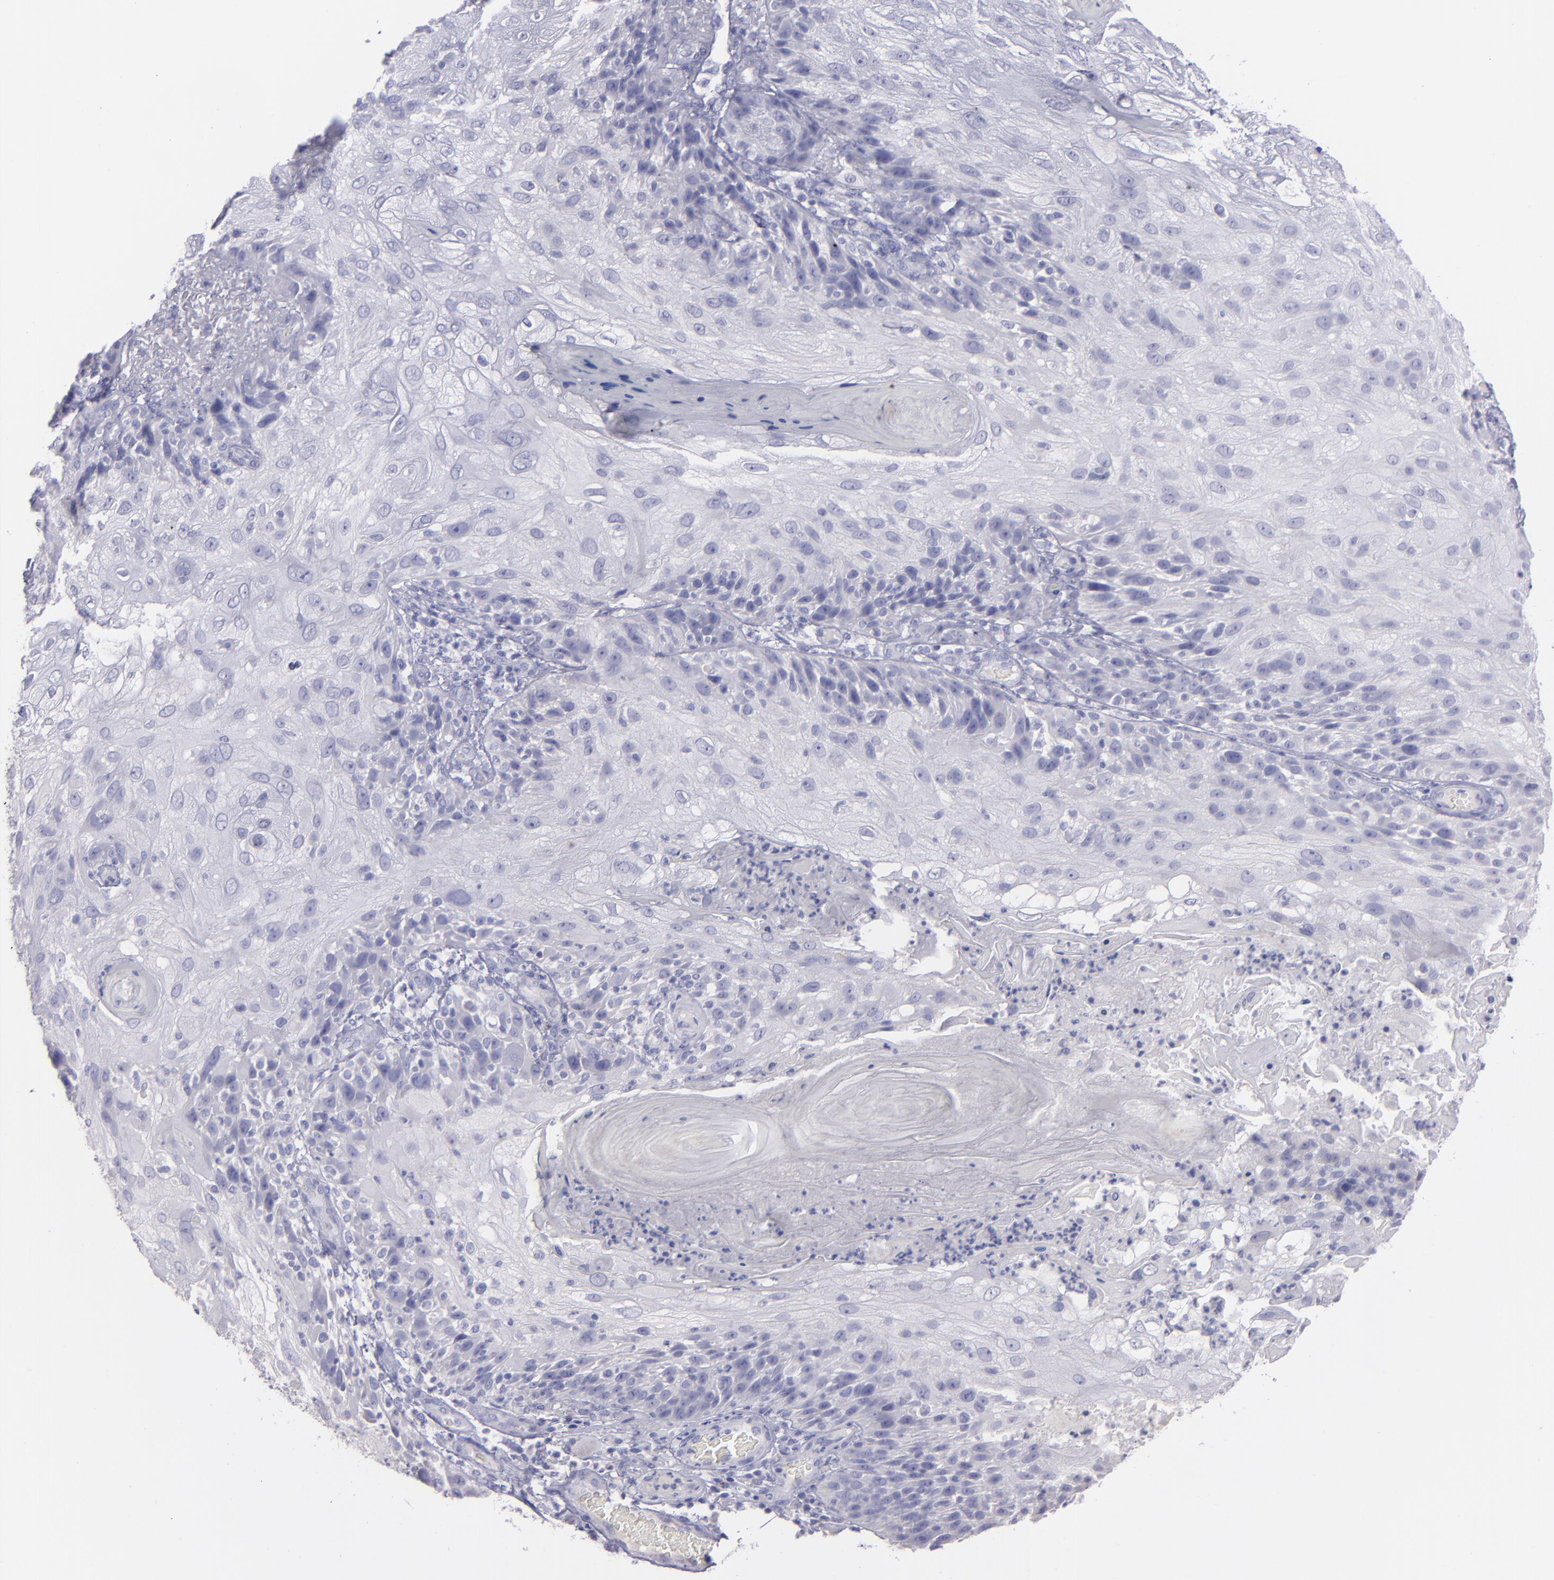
{"staining": {"intensity": "negative", "quantity": "none", "location": "none"}, "tissue": "skin cancer", "cell_type": "Tumor cells", "image_type": "cancer", "snomed": [{"axis": "morphology", "description": "Normal tissue, NOS"}, {"axis": "morphology", "description": "Squamous cell carcinoma, NOS"}, {"axis": "topography", "description": "Skin"}], "caption": "Skin cancer (squamous cell carcinoma) was stained to show a protein in brown. There is no significant positivity in tumor cells.", "gene": "SNAP25", "patient": {"sex": "female", "age": 83}}